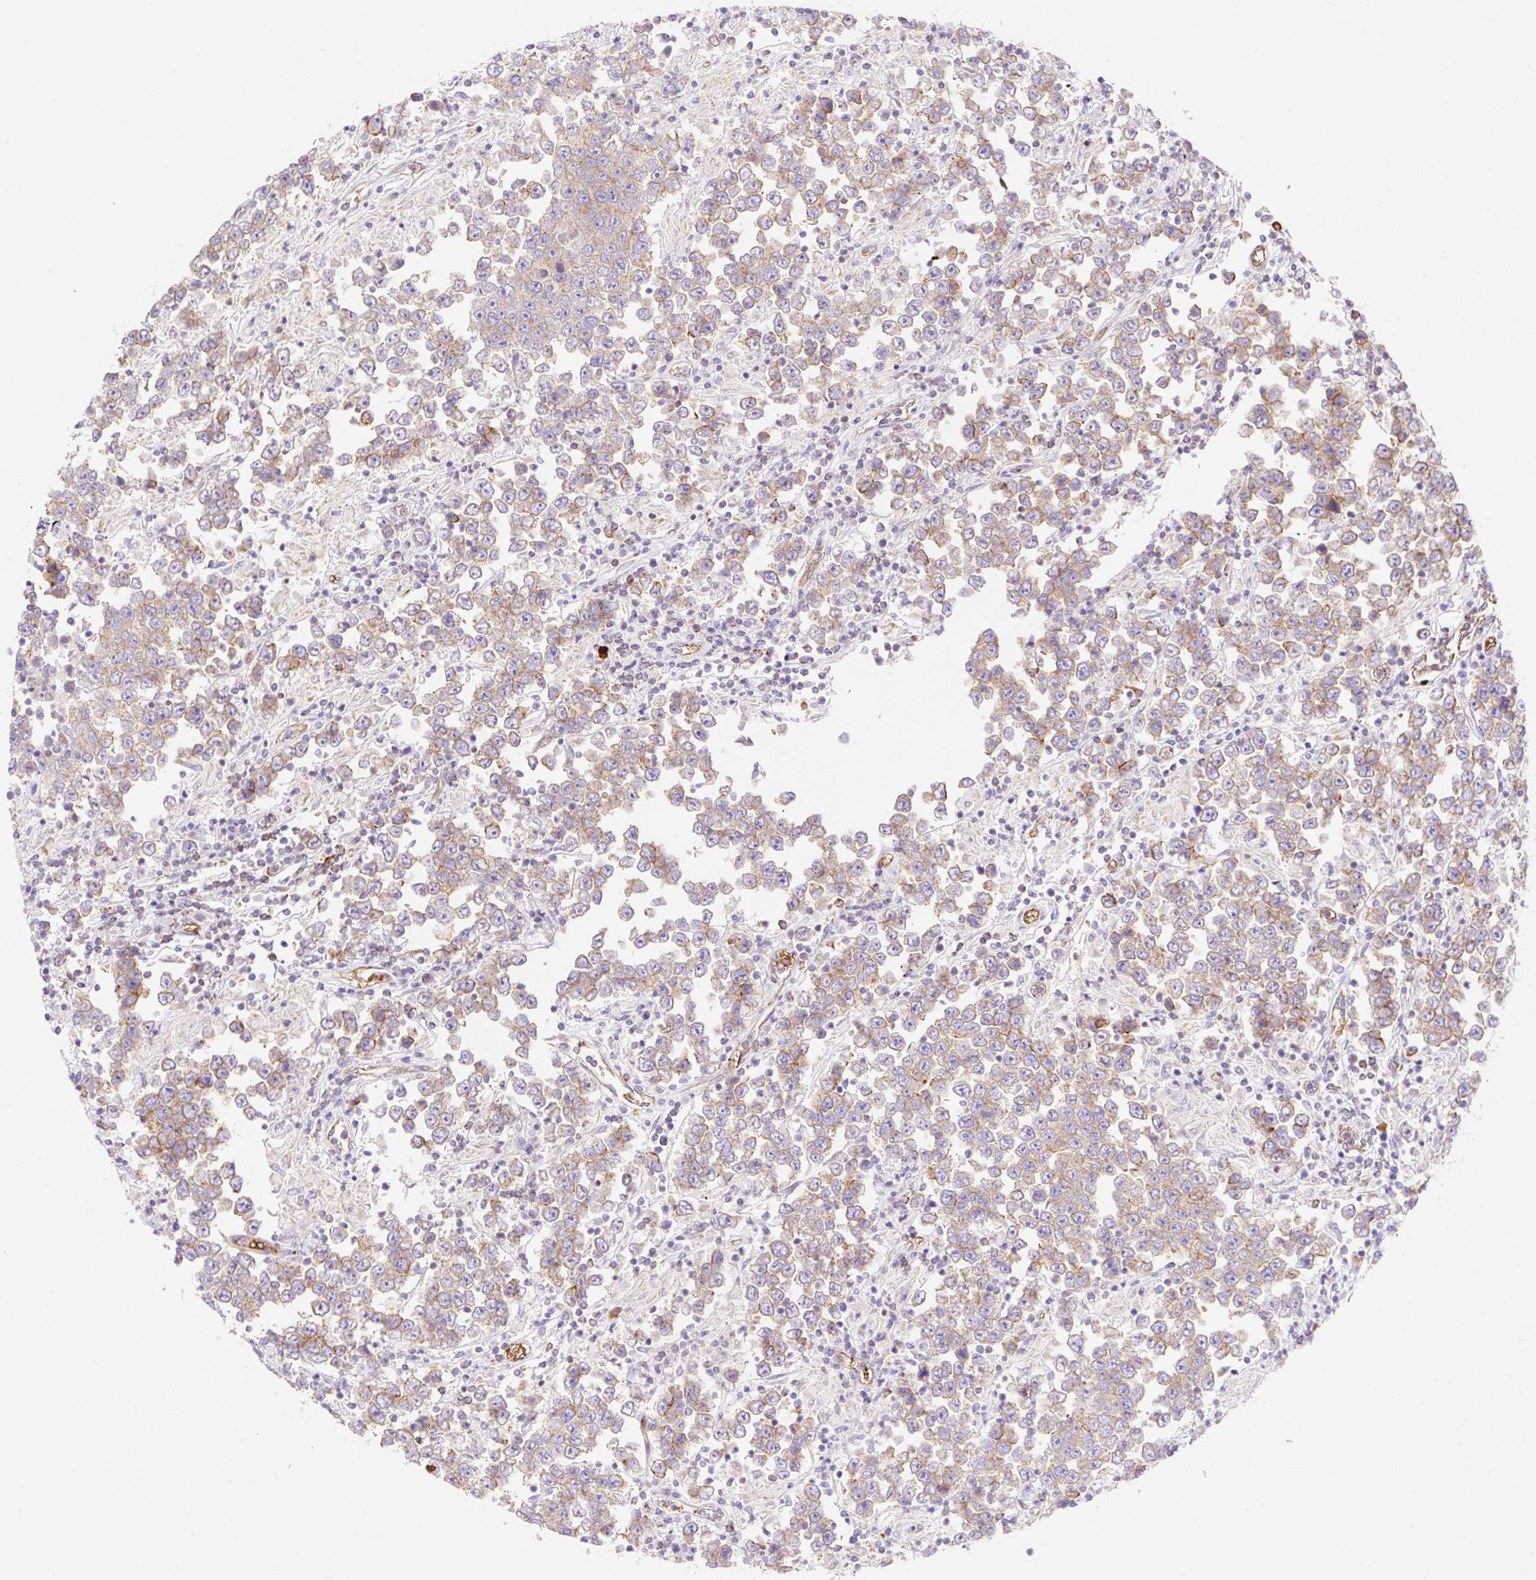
{"staining": {"intensity": "weak", "quantity": ">75%", "location": "cytoplasmic/membranous"}, "tissue": "testis cancer", "cell_type": "Tumor cells", "image_type": "cancer", "snomed": [{"axis": "morphology", "description": "Normal tissue, NOS"}, {"axis": "morphology", "description": "Urothelial carcinoma, High grade"}, {"axis": "morphology", "description": "Seminoma, NOS"}, {"axis": "morphology", "description": "Carcinoma, Embryonal, NOS"}, {"axis": "topography", "description": "Urinary bladder"}, {"axis": "topography", "description": "Testis"}], "caption": "A low amount of weak cytoplasmic/membranous positivity is appreciated in about >75% of tumor cells in testis urothelial carcinoma (high-grade) tissue. (Stains: DAB in brown, nuclei in blue, Microscopy: brightfield microscopy at high magnification).", "gene": "HIP1R", "patient": {"sex": "male", "age": 41}}